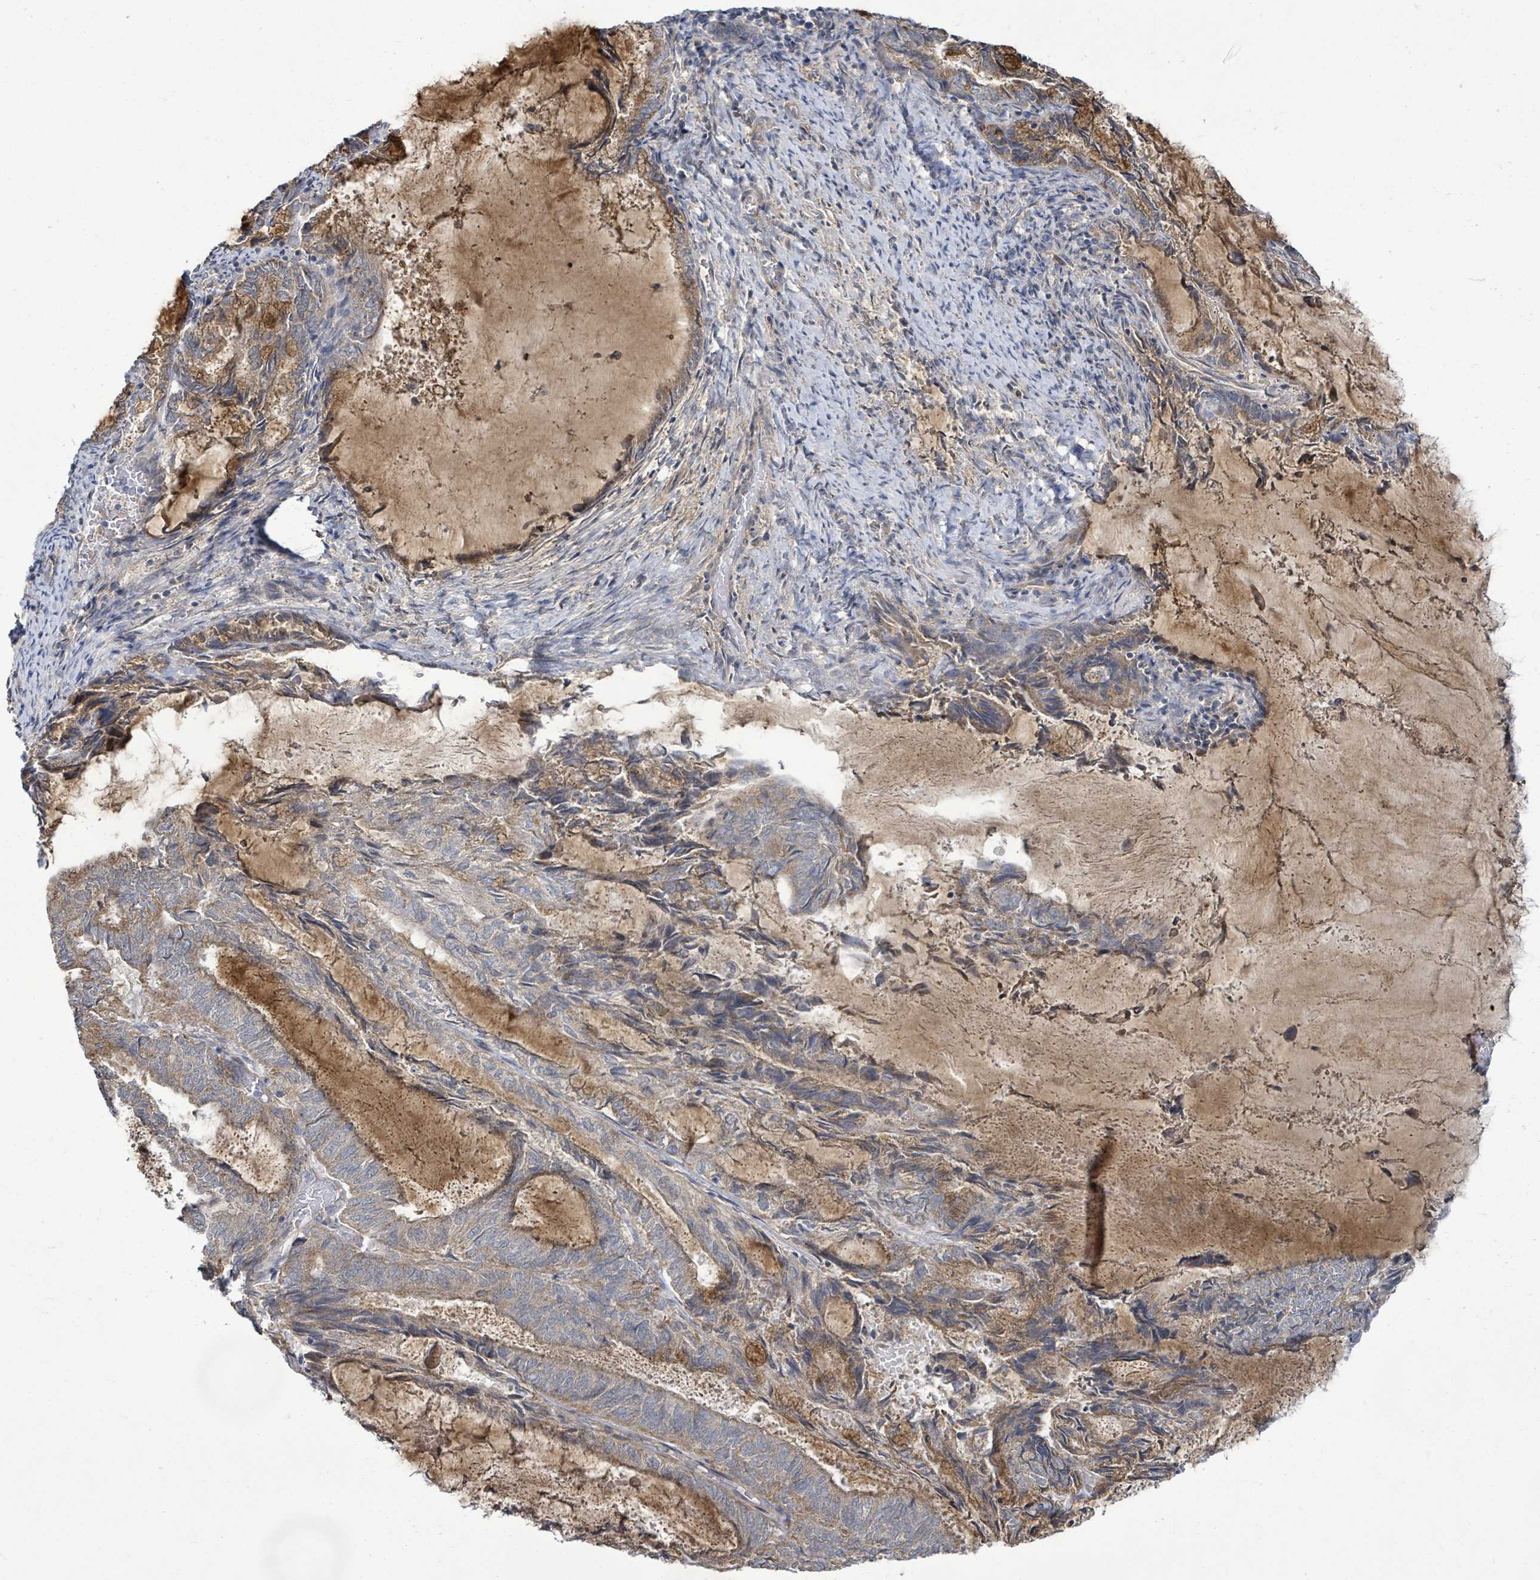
{"staining": {"intensity": "moderate", "quantity": "<25%", "location": "cytoplasmic/membranous"}, "tissue": "endometrial cancer", "cell_type": "Tumor cells", "image_type": "cancer", "snomed": [{"axis": "morphology", "description": "Adenocarcinoma, NOS"}, {"axis": "topography", "description": "Endometrium"}], "caption": "Endometrial cancer (adenocarcinoma) stained with a protein marker exhibits moderate staining in tumor cells.", "gene": "KBTBD11", "patient": {"sex": "female", "age": 80}}